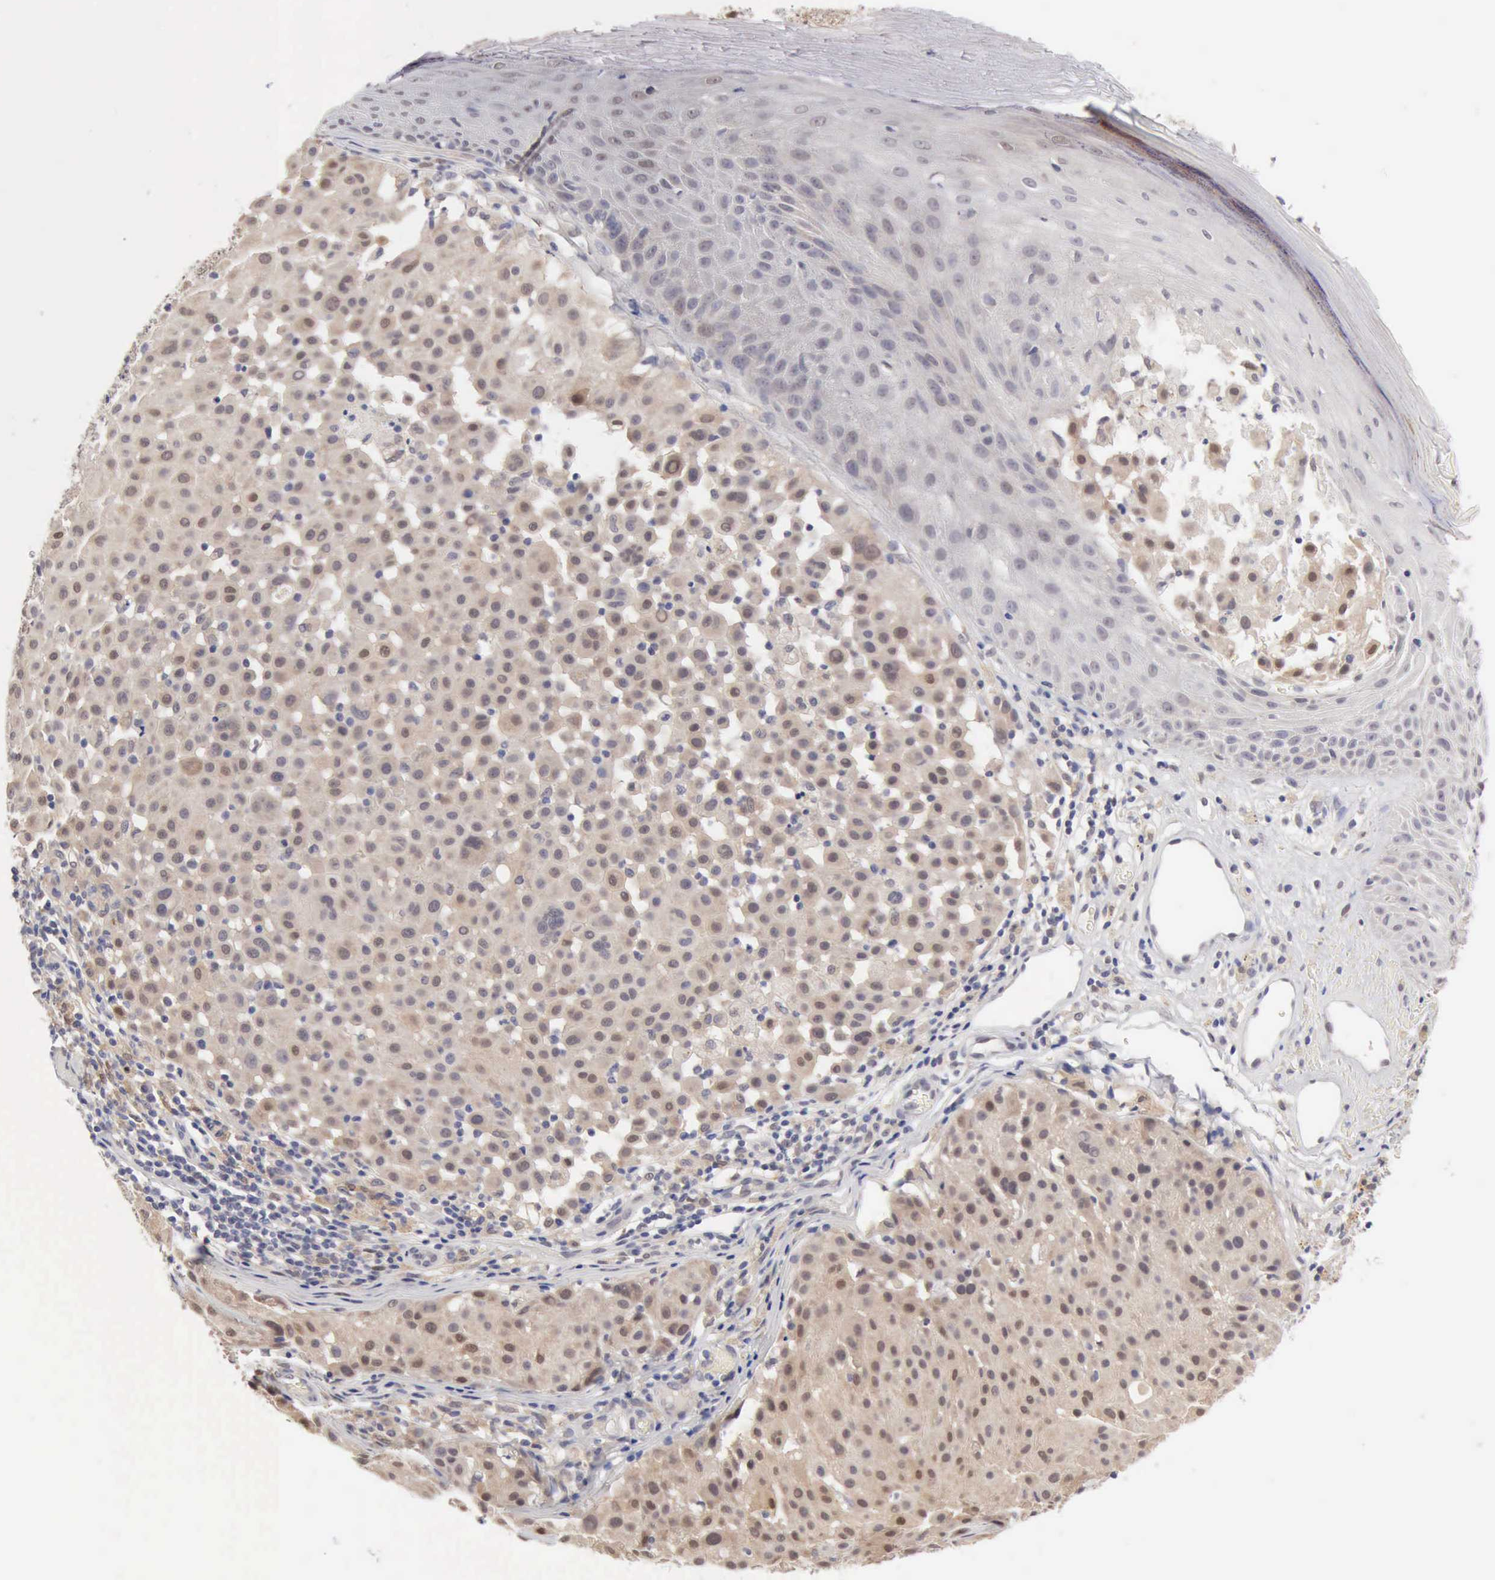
{"staining": {"intensity": "weak", "quantity": ">75%", "location": "cytoplasmic/membranous"}, "tissue": "melanoma", "cell_type": "Tumor cells", "image_type": "cancer", "snomed": [{"axis": "morphology", "description": "Malignant melanoma, NOS"}, {"axis": "topography", "description": "Skin"}], "caption": "Human malignant melanoma stained for a protein (brown) exhibits weak cytoplasmic/membranous positive staining in about >75% of tumor cells.", "gene": "PTGR2", "patient": {"sex": "male", "age": 36}}